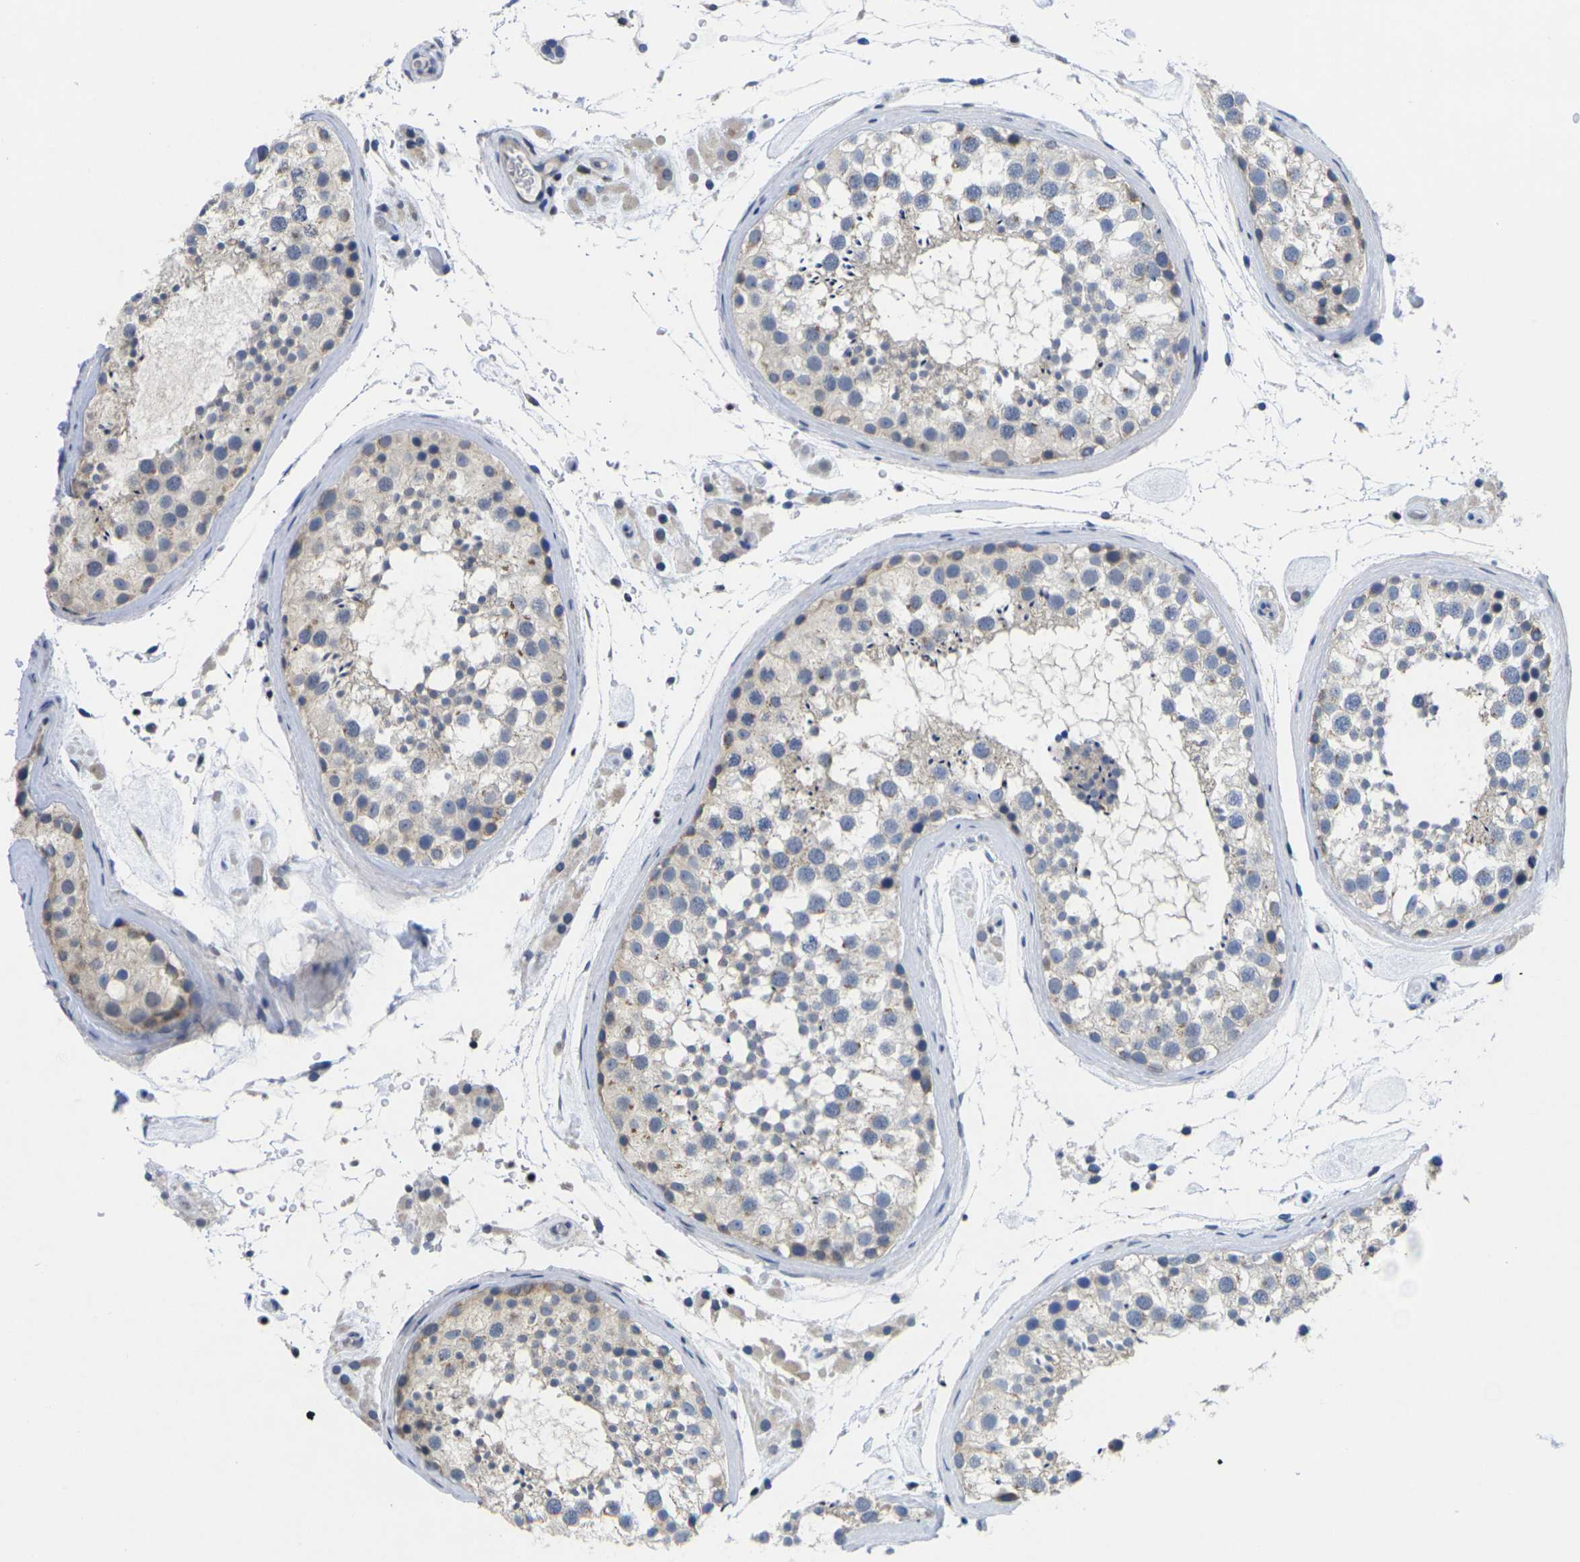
{"staining": {"intensity": "weak", "quantity": "<25%", "location": "cytoplasmic/membranous"}, "tissue": "testis", "cell_type": "Cells in seminiferous ducts", "image_type": "normal", "snomed": [{"axis": "morphology", "description": "Normal tissue, NOS"}, {"axis": "topography", "description": "Testis"}], "caption": "Micrograph shows no protein expression in cells in seminiferous ducts of benign testis. Nuclei are stained in blue.", "gene": "IKZF1", "patient": {"sex": "male", "age": 46}}